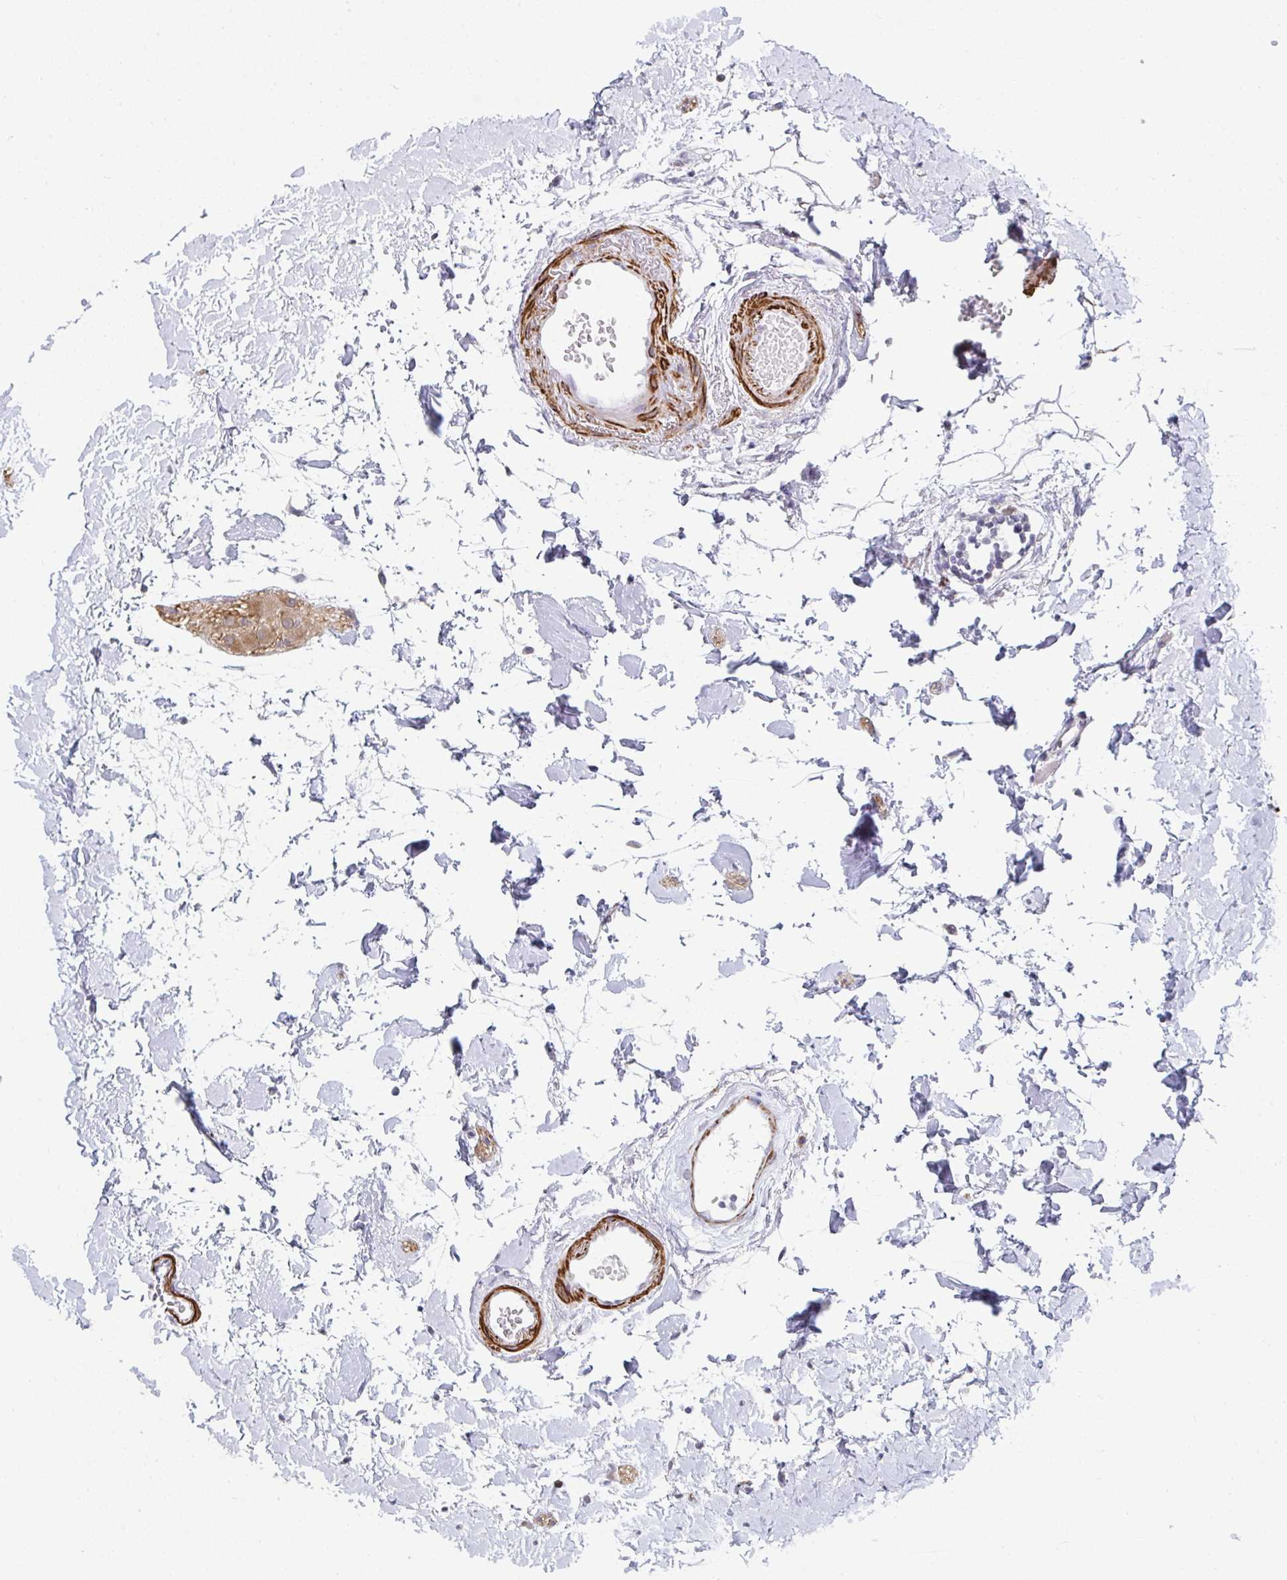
{"staining": {"intensity": "moderate", "quantity": ">75%", "location": "cytoplasmic/membranous"}, "tissue": "colon", "cell_type": "Endothelial cells", "image_type": "normal", "snomed": [{"axis": "morphology", "description": "Normal tissue, NOS"}, {"axis": "topography", "description": "Colon"}], "caption": "IHC micrograph of normal colon stained for a protein (brown), which exhibits medium levels of moderate cytoplasmic/membranous positivity in about >75% of endothelial cells.", "gene": "GINS2", "patient": {"sex": "female", "age": 84}}